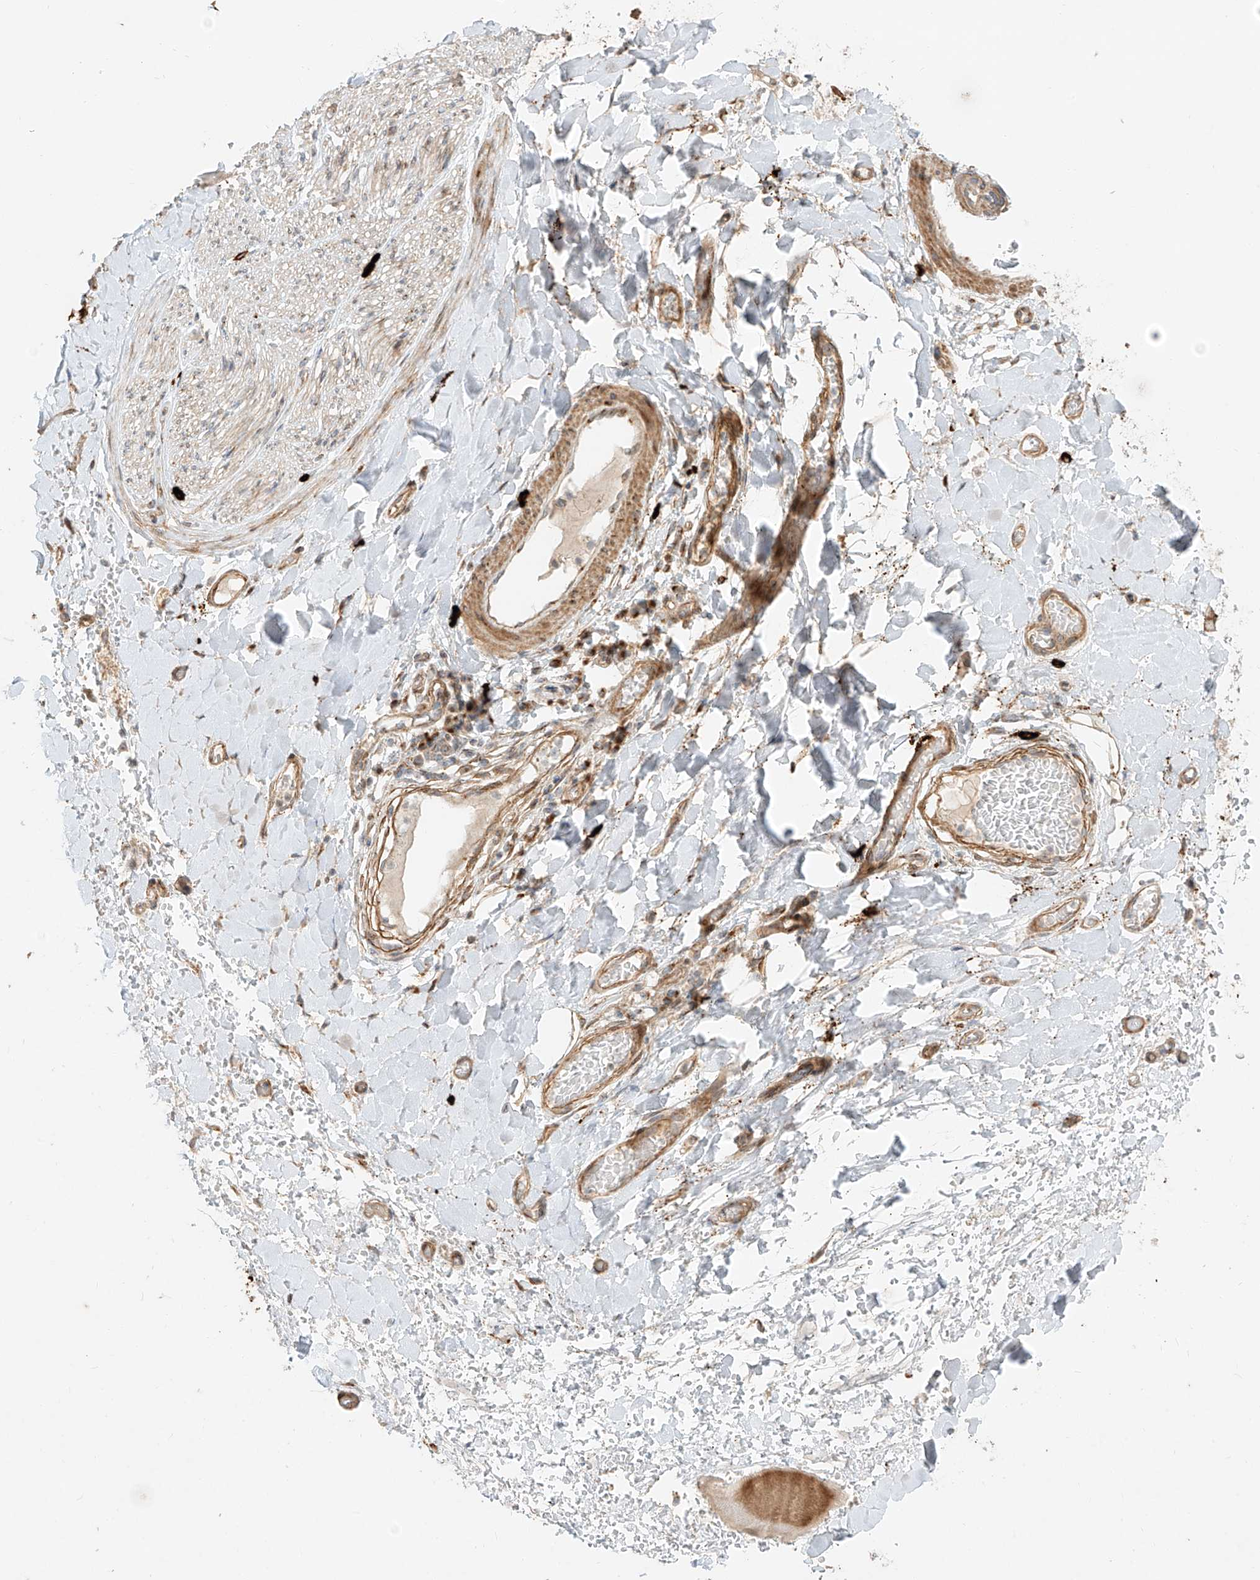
{"staining": {"intensity": "moderate", "quantity": ">75%", "location": "cytoplasmic/membranous"}, "tissue": "soft tissue", "cell_type": "Fibroblasts", "image_type": "normal", "snomed": [{"axis": "morphology", "description": "Normal tissue, NOS"}, {"axis": "morphology", "description": "Adenocarcinoma, NOS"}, {"axis": "topography", "description": "Stomach, upper"}, {"axis": "topography", "description": "Peripheral nerve tissue"}], "caption": "Immunohistochemistry image of normal soft tissue stained for a protein (brown), which reveals medium levels of moderate cytoplasmic/membranous expression in about >75% of fibroblasts.", "gene": "ZNF287", "patient": {"sex": "male", "age": 62}}